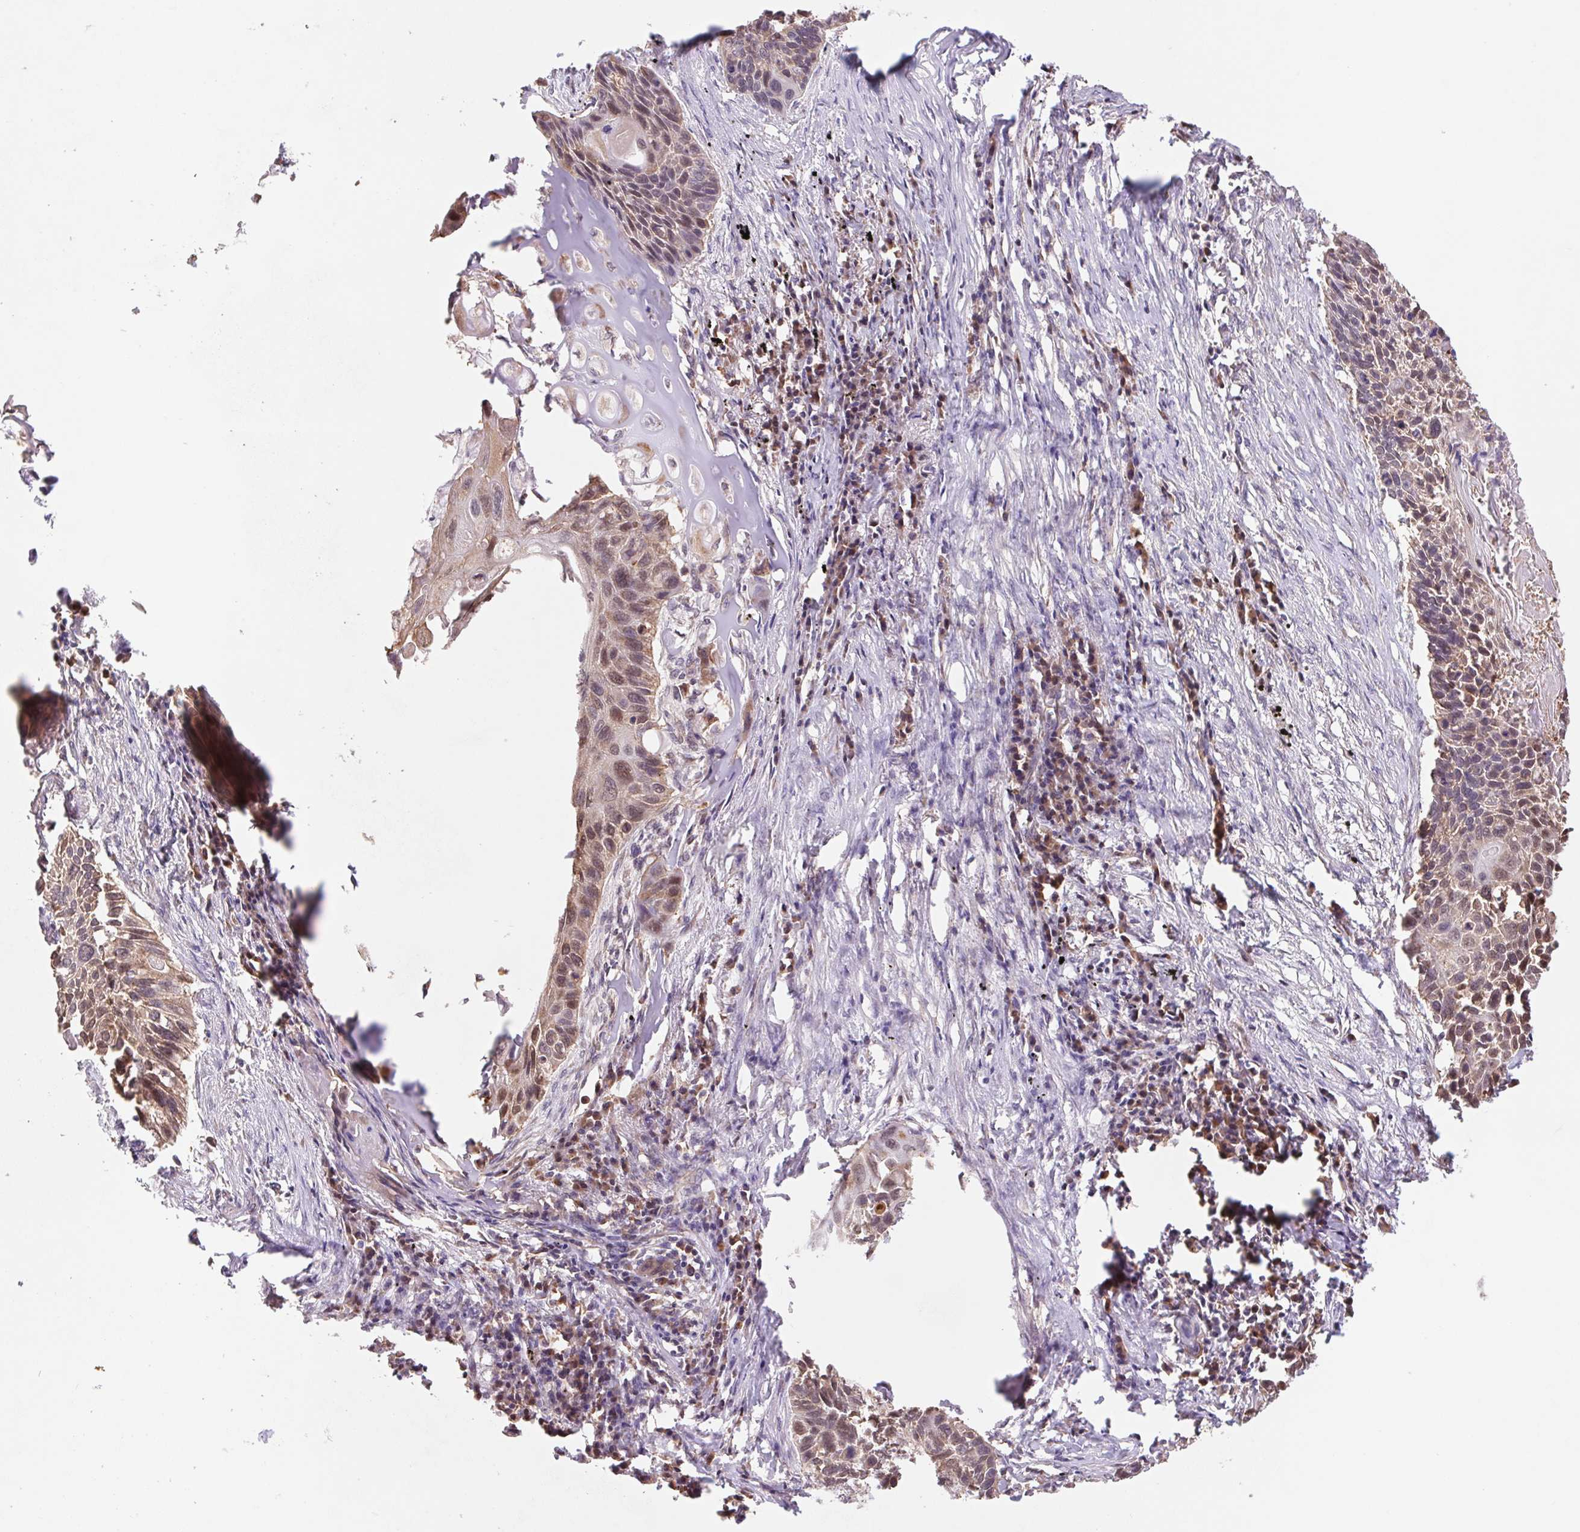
{"staining": {"intensity": "weak", "quantity": "25%-75%", "location": "nuclear"}, "tissue": "lung cancer", "cell_type": "Tumor cells", "image_type": "cancer", "snomed": [{"axis": "morphology", "description": "Squamous cell carcinoma, NOS"}, {"axis": "topography", "description": "Lung"}], "caption": "High-power microscopy captured an IHC histopathology image of lung squamous cell carcinoma, revealing weak nuclear staining in about 25%-75% of tumor cells.", "gene": "RRM1", "patient": {"sex": "male", "age": 78}}